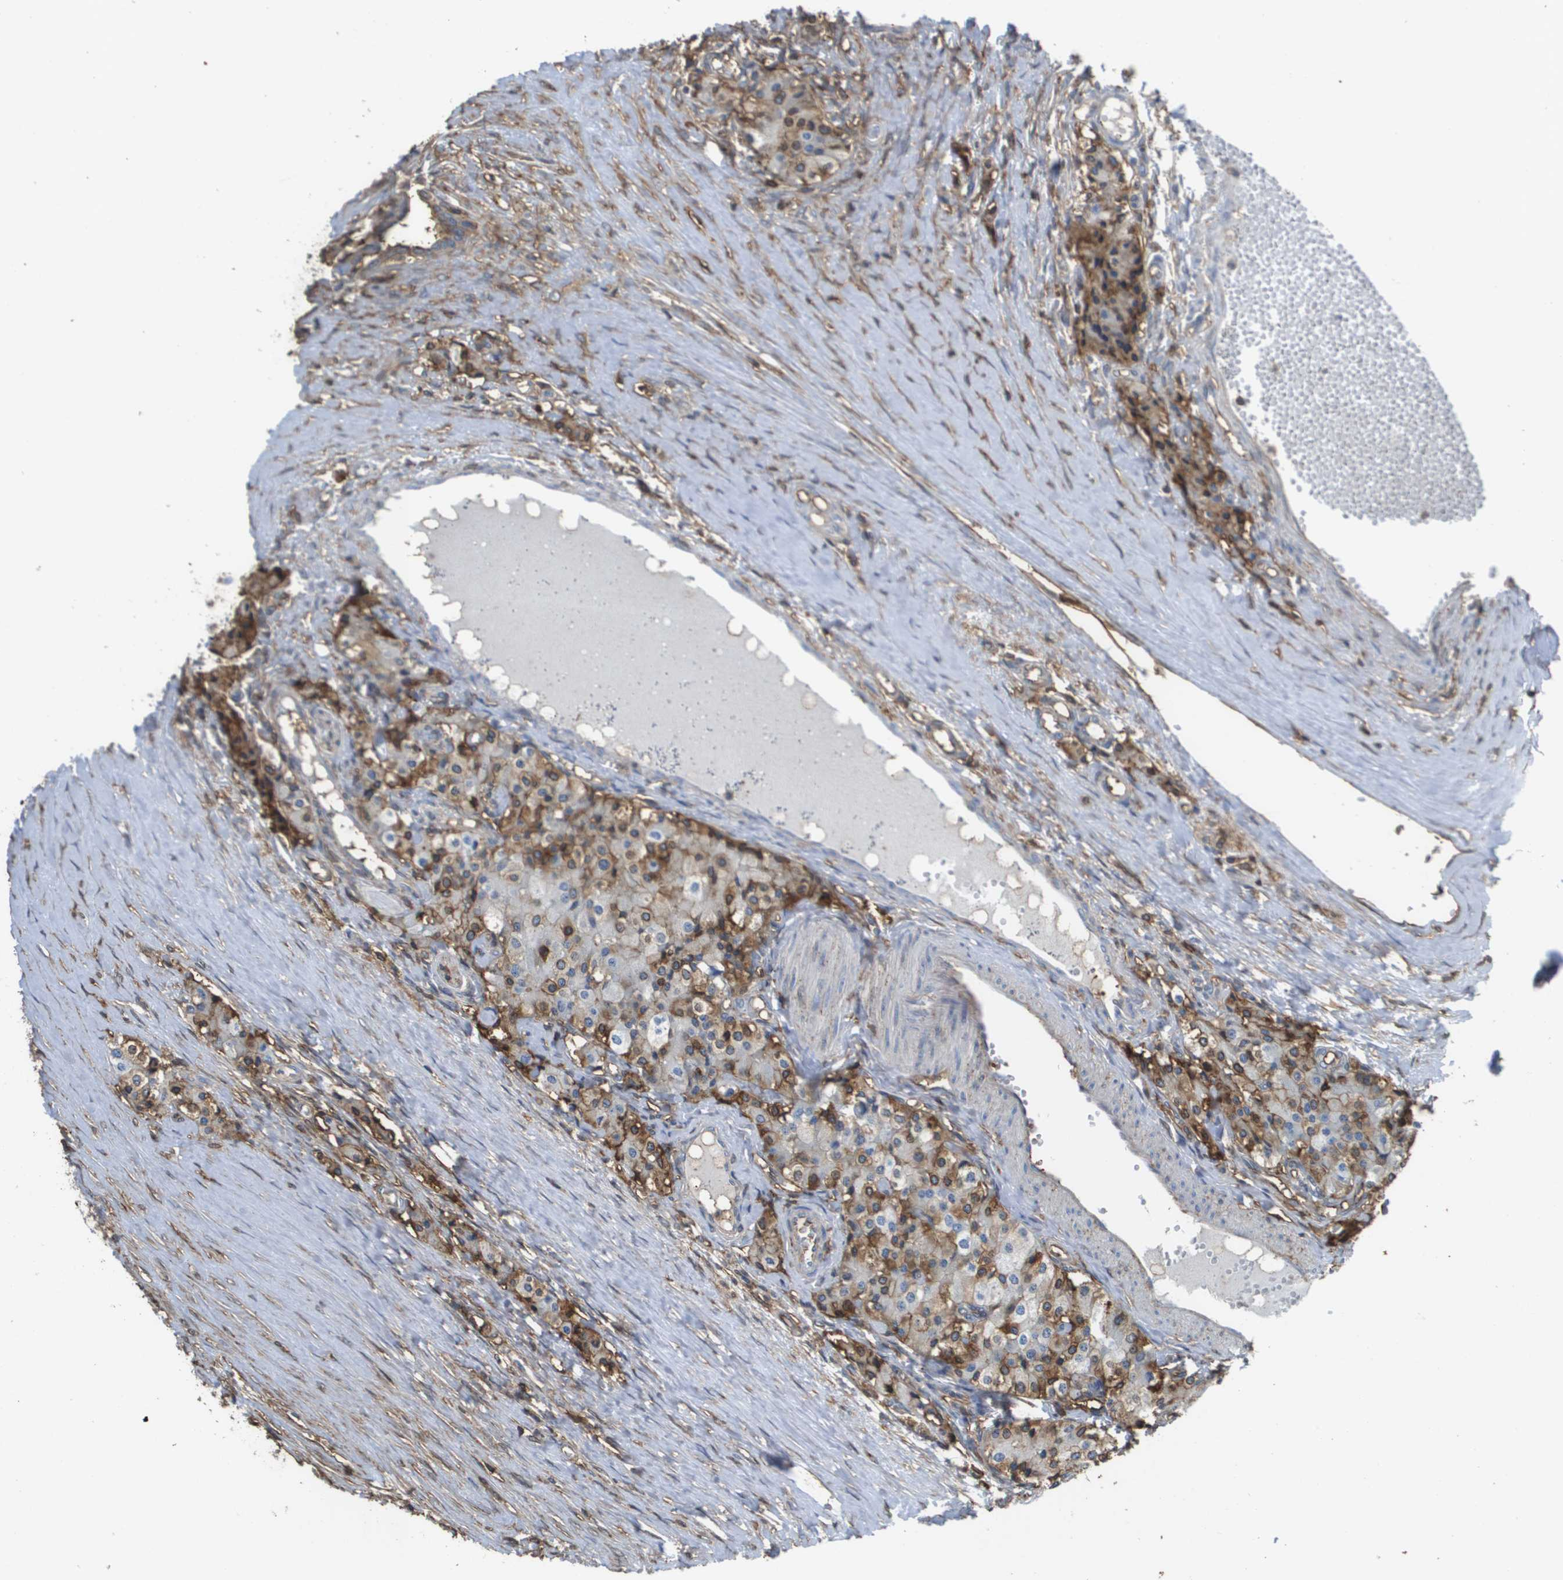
{"staining": {"intensity": "moderate", "quantity": "25%-75%", "location": "cytoplasmic/membranous"}, "tissue": "carcinoid", "cell_type": "Tumor cells", "image_type": "cancer", "snomed": [{"axis": "morphology", "description": "Carcinoid, malignant, NOS"}, {"axis": "topography", "description": "Colon"}], "caption": "There is medium levels of moderate cytoplasmic/membranous expression in tumor cells of carcinoid, as demonstrated by immunohistochemical staining (brown color).", "gene": "PASK", "patient": {"sex": "female", "age": 52}}